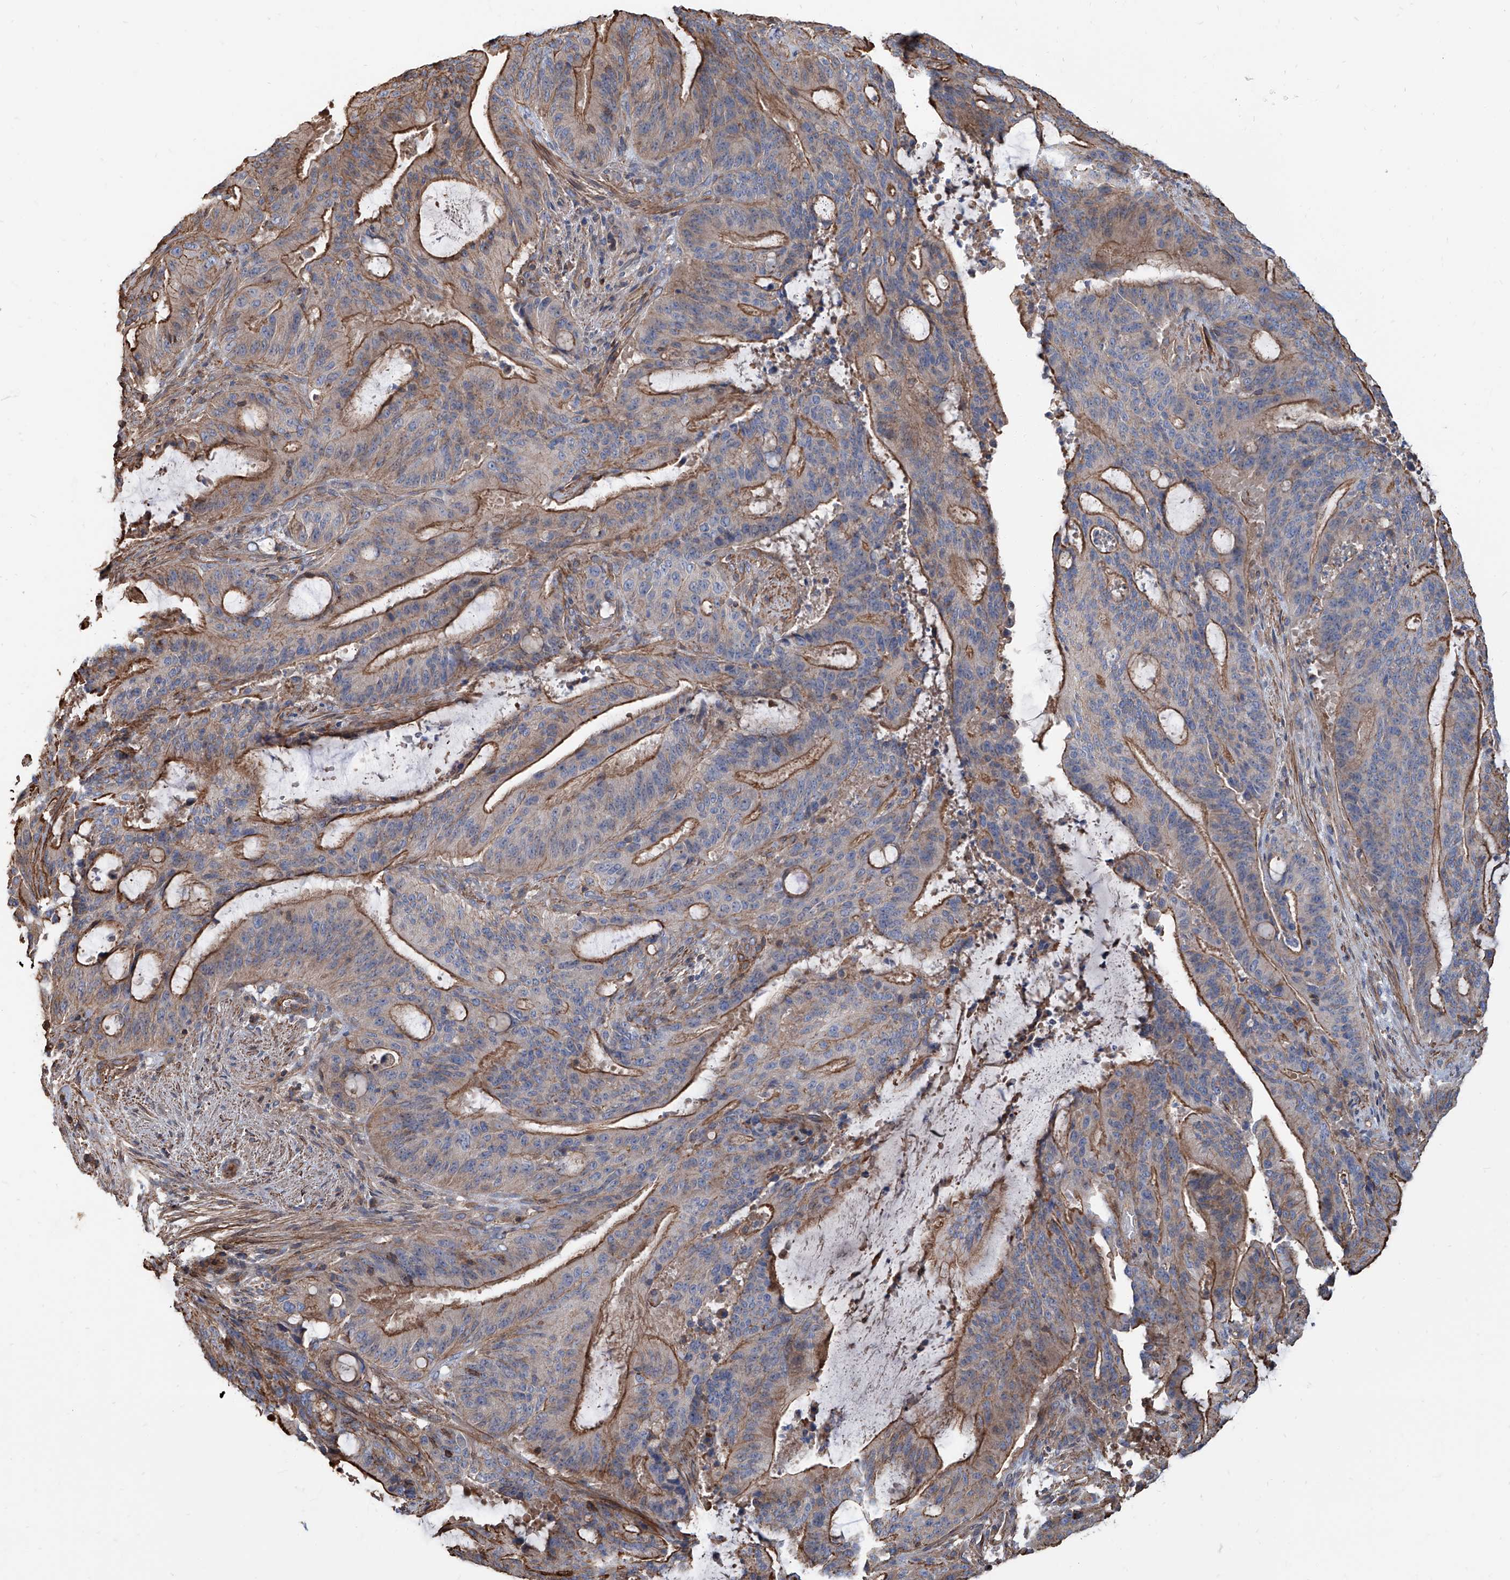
{"staining": {"intensity": "moderate", "quantity": "25%-75%", "location": "cytoplasmic/membranous"}, "tissue": "liver cancer", "cell_type": "Tumor cells", "image_type": "cancer", "snomed": [{"axis": "morphology", "description": "Normal tissue, NOS"}, {"axis": "morphology", "description": "Cholangiocarcinoma"}, {"axis": "topography", "description": "Liver"}, {"axis": "topography", "description": "Peripheral nerve tissue"}], "caption": "Immunohistochemical staining of human liver cancer (cholangiocarcinoma) reveals medium levels of moderate cytoplasmic/membranous expression in about 25%-75% of tumor cells.", "gene": "PIEZO2", "patient": {"sex": "female", "age": 73}}